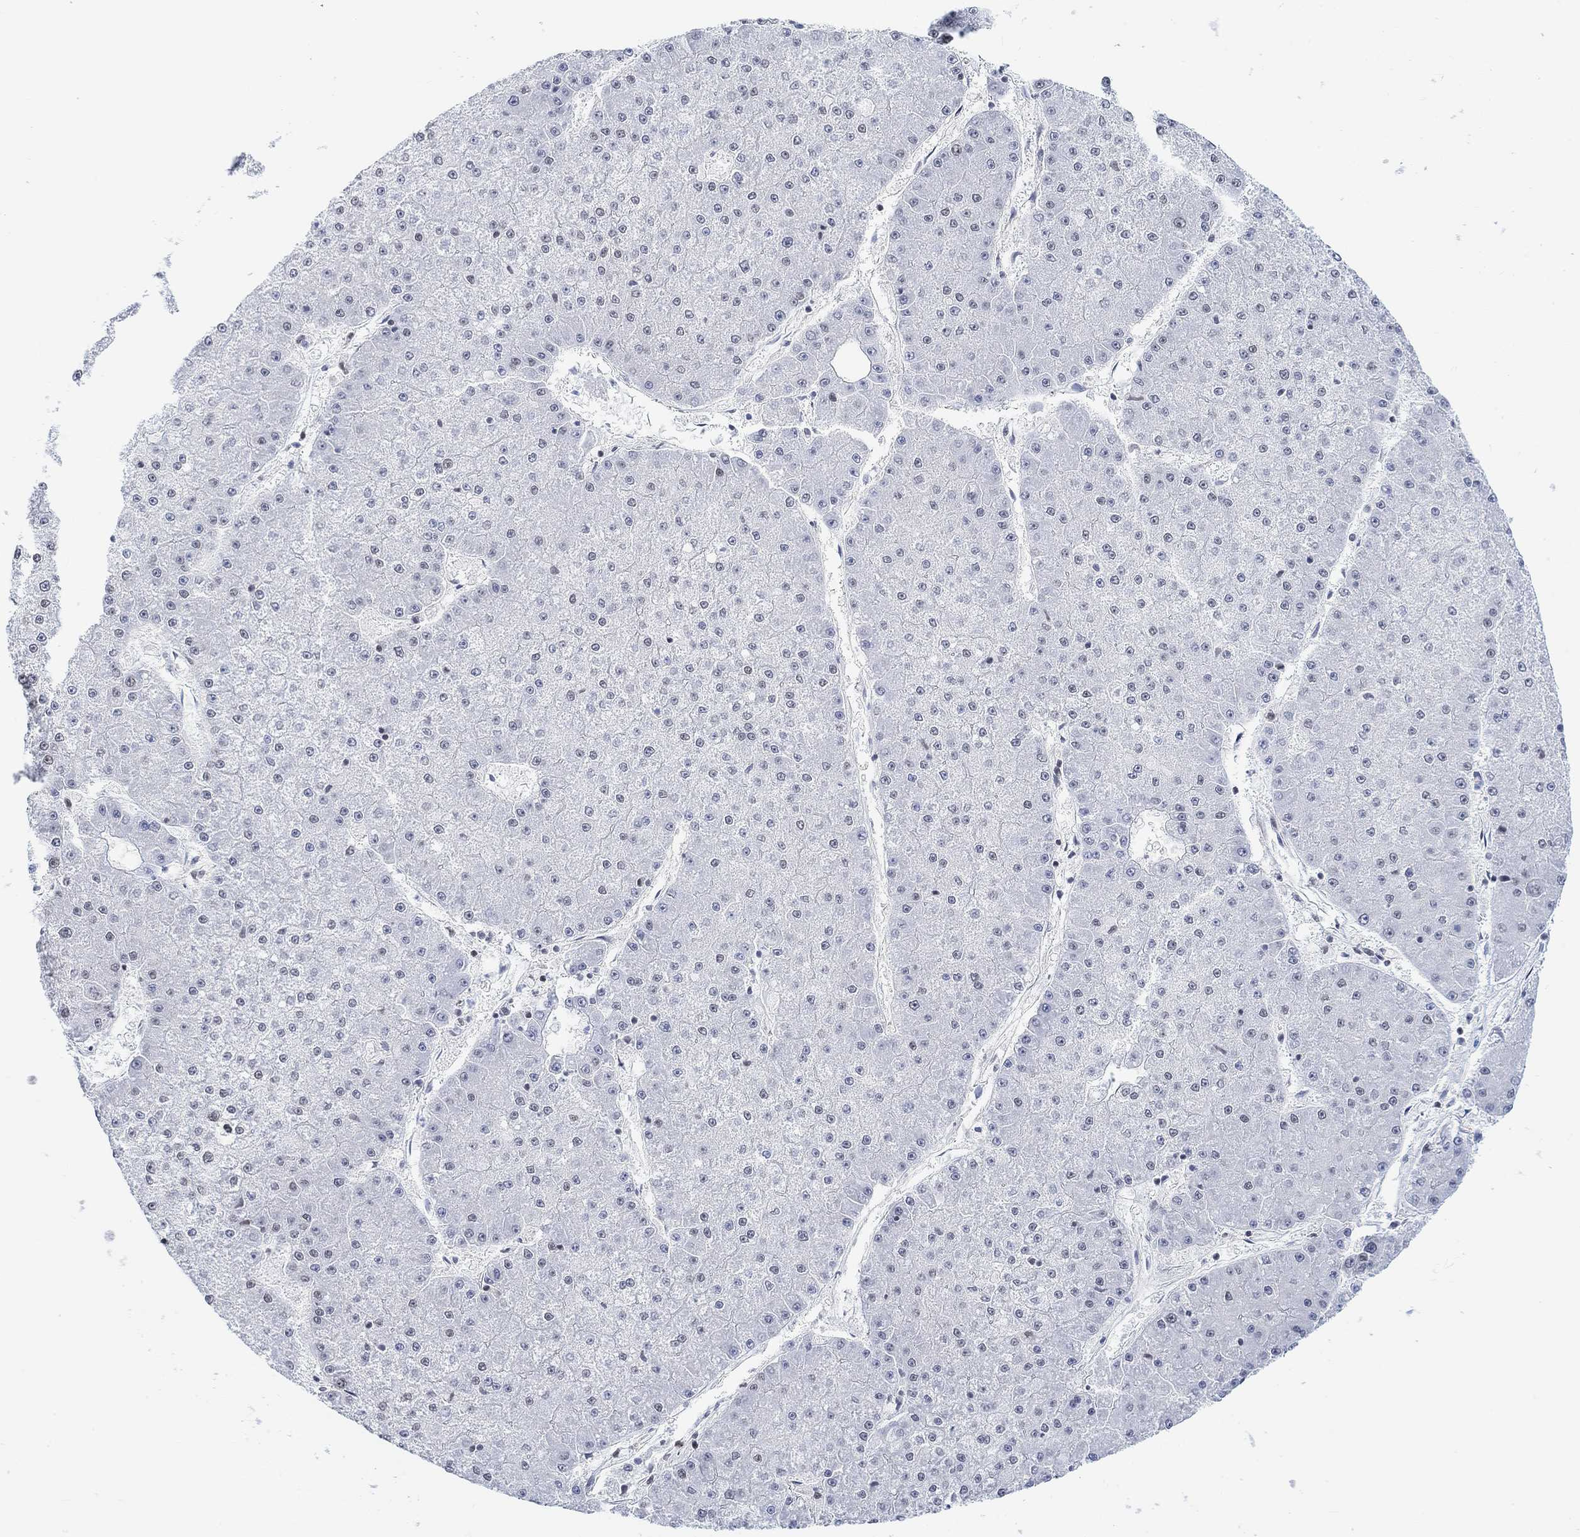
{"staining": {"intensity": "negative", "quantity": "none", "location": "none"}, "tissue": "liver cancer", "cell_type": "Tumor cells", "image_type": "cancer", "snomed": [{"axis": "morphology", "description": "Carcinoma, Hepatocellular, NOS"}, {"axis": "topography", "description": "Liver"}], "caption": "Tumor cells show no significant staining in liver cancer. (DAB immunohistochemistry (IHC) visualized using brightfield microscopy, high magnification).", "gene": "PURG", "patient": {"sex": "male", "age": 73}}